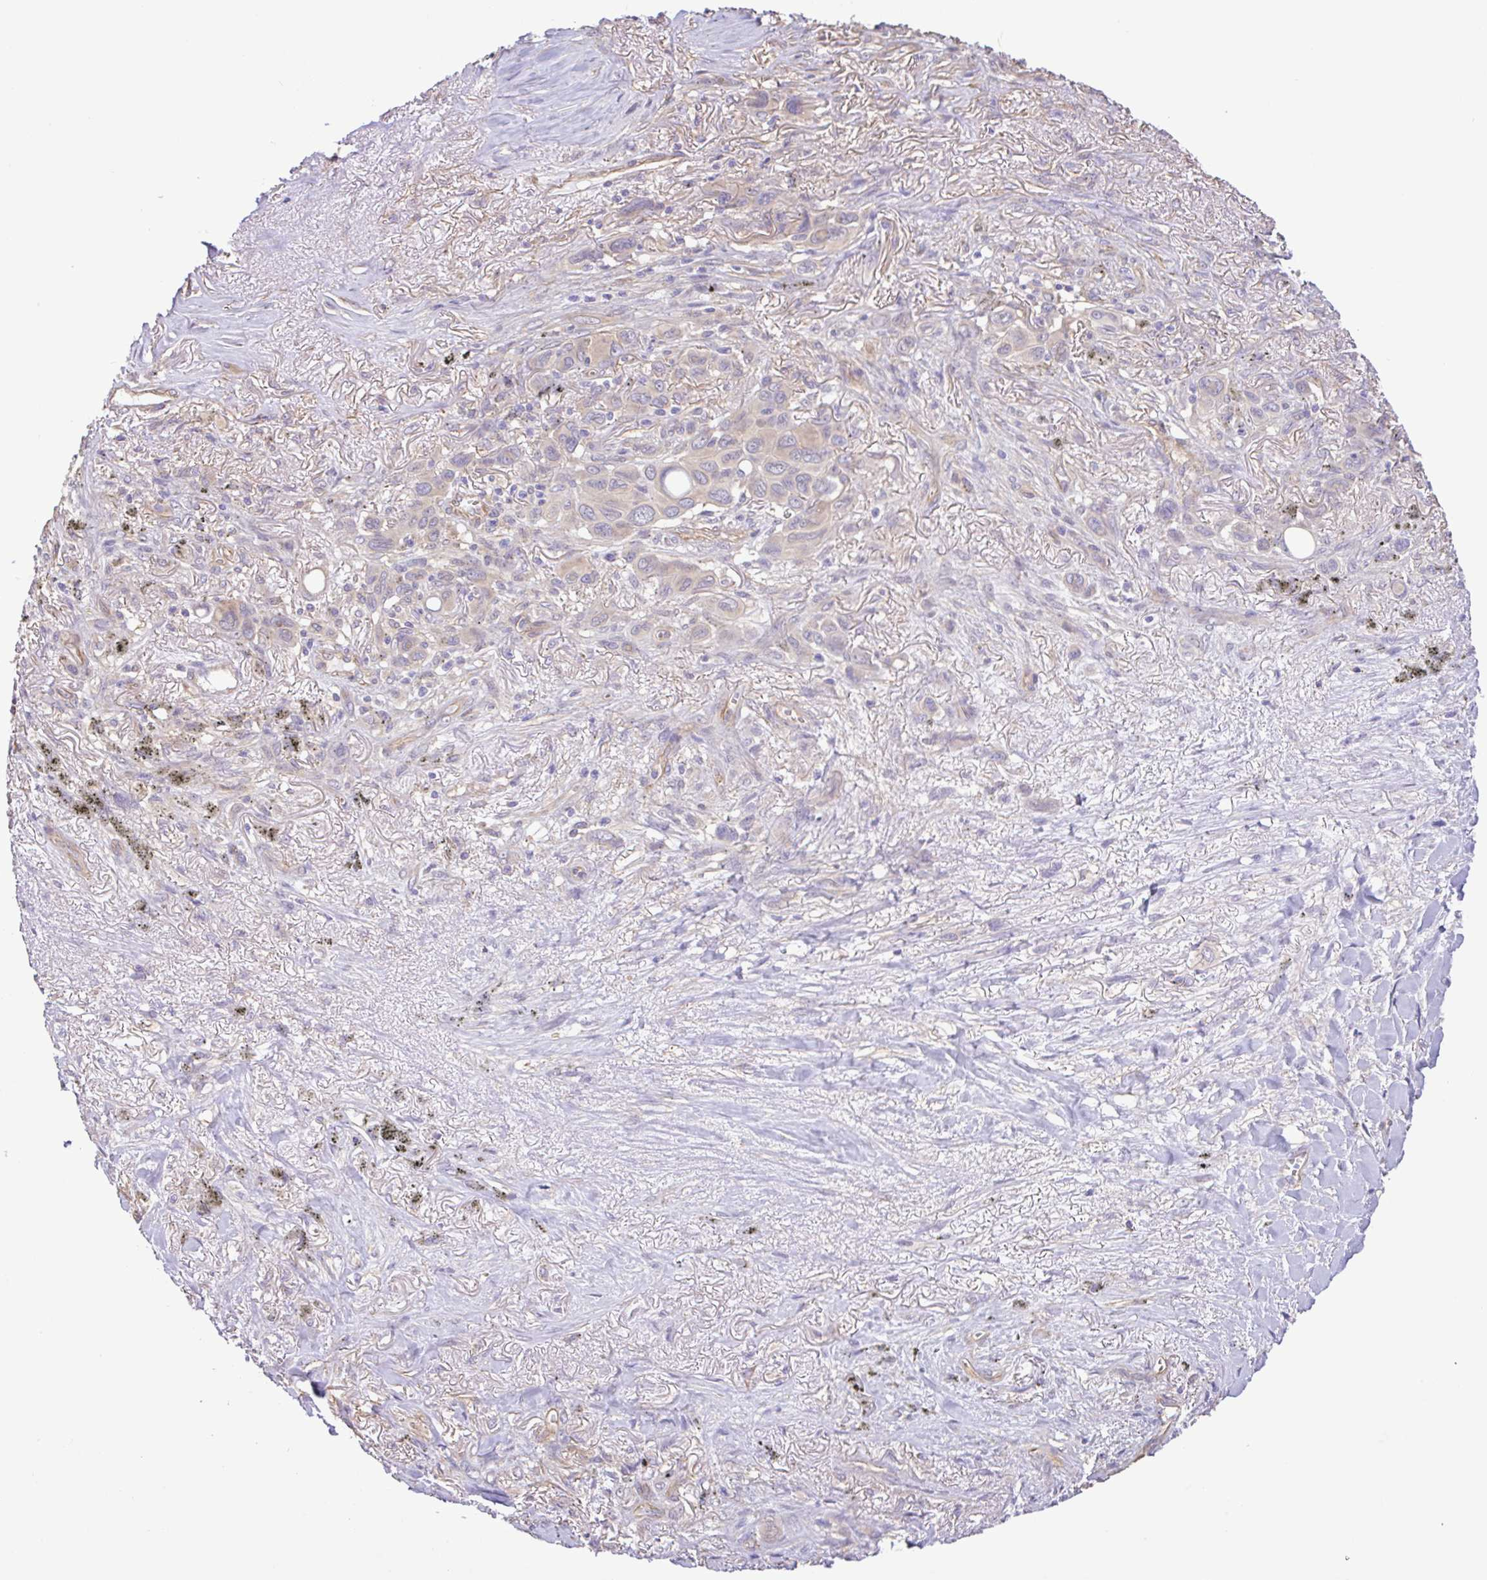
{"staining": {"intensity": "negative", "quantity": "none", "location": "none"}, "tissue": "melanoma", "cell_type": "Tumor cells", "image_type": "cancer", "snomed": [{"axis": "morphology", "description": "Malignant melanoma, Metastatic site"}, {"axis": "topography", "description": "Lung"}], "caption": "An IHC micrograph of malignant melanoma (metastatic site) is shown. There is no staining in tumor cells of malignant melanoma (metastatic site).", "gene": "PLCD4", "patient": {"sex": "male", "age": 48}}